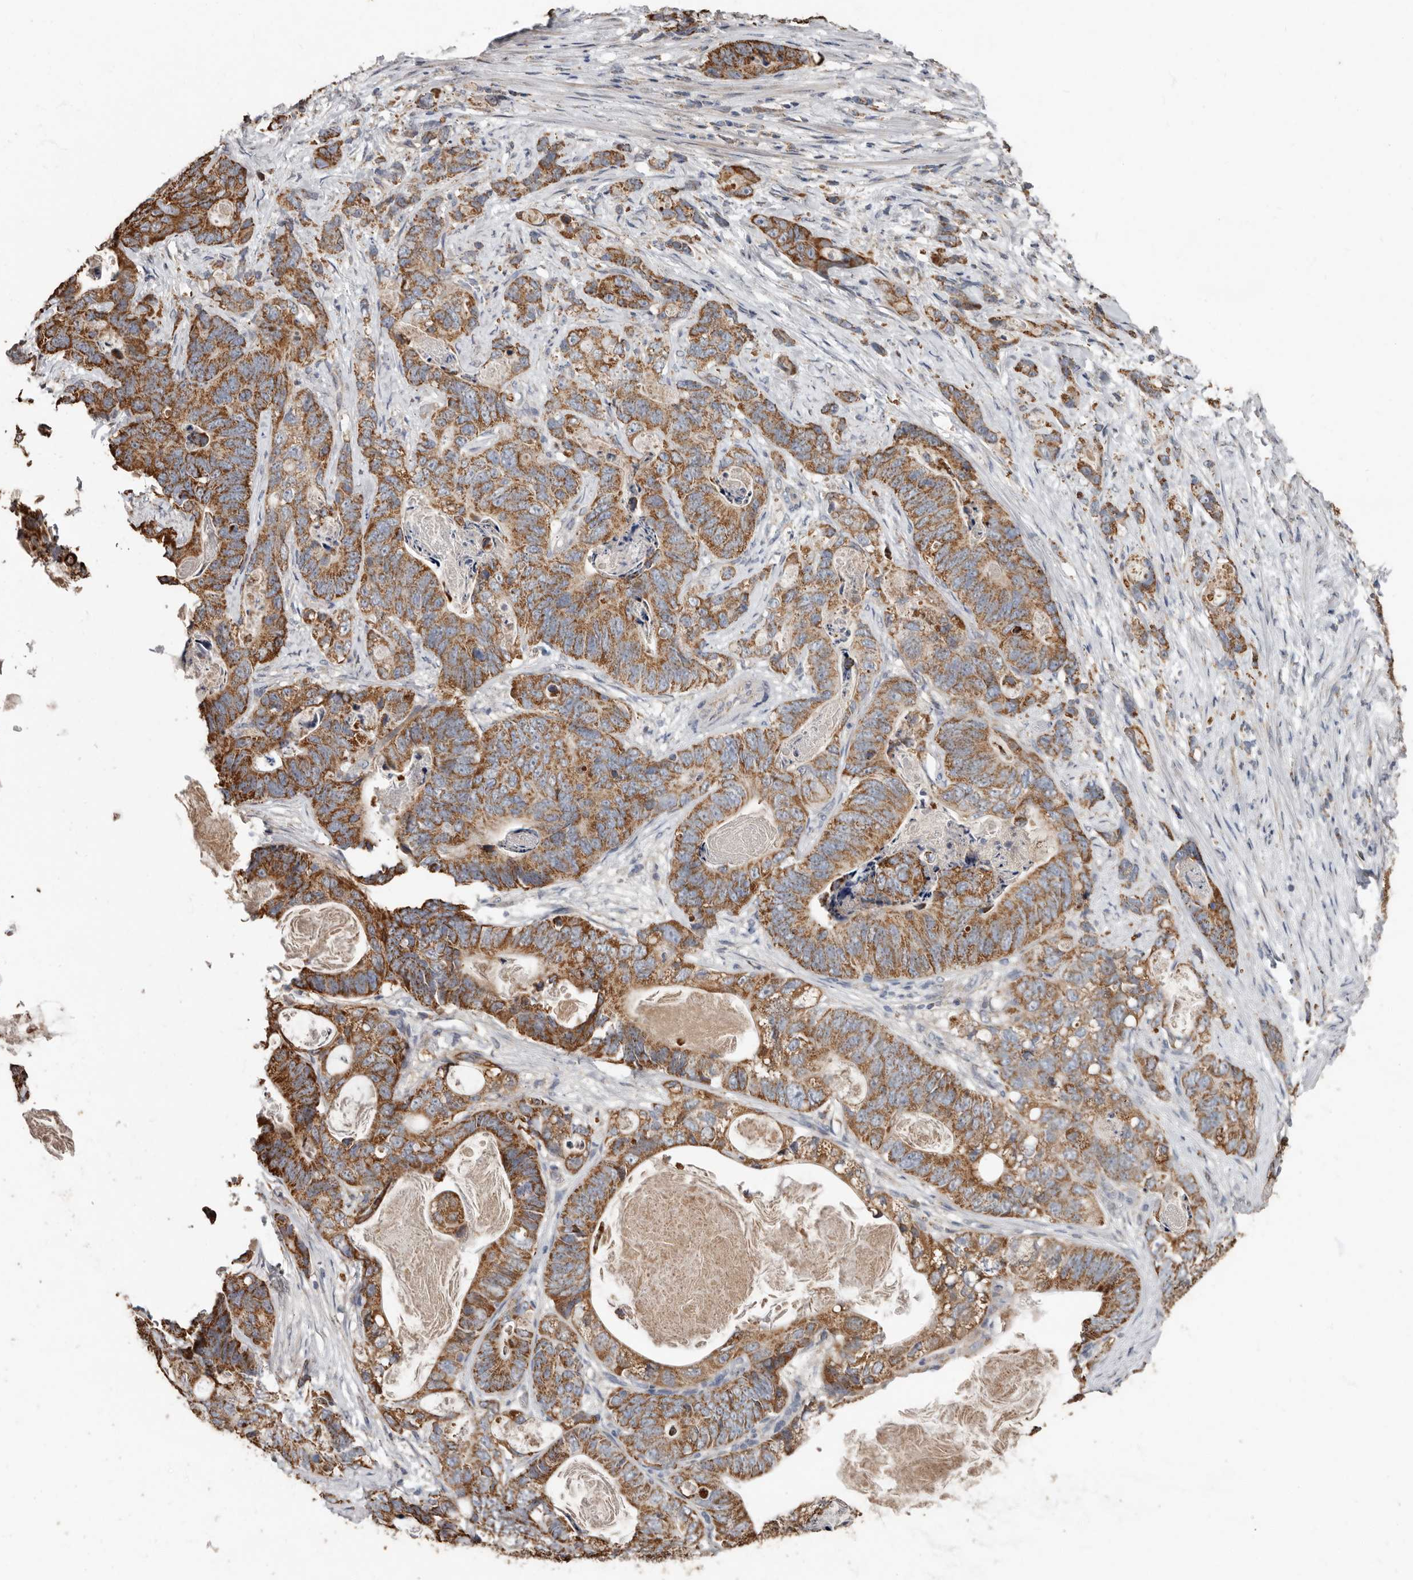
{"staining": {"intensity": "moderate", "quantity": ">75%", "location": "cytoplasmic/membranous"}, "tissue": "stomach cancer", "cell_type": "Tumor cells", "image_type": "cancer", "snomed": [{"axis": "morphology", "description": "Normal tissue, NOS"}, {"axis": "morphology", "description": "Adenocarcinoma, NOS"}, {"axis": "topography", "description": "Stomach"}], "caption": "Moderate cytoplasmic/membranous staining for a protein is appreciated in about >75% of tumor cells of stomach cancer (adenocarcinoma) using immunohistochemistry (IHC).", "gene": "KIF26B", "patient": {"sex": "female", "age": 89}}